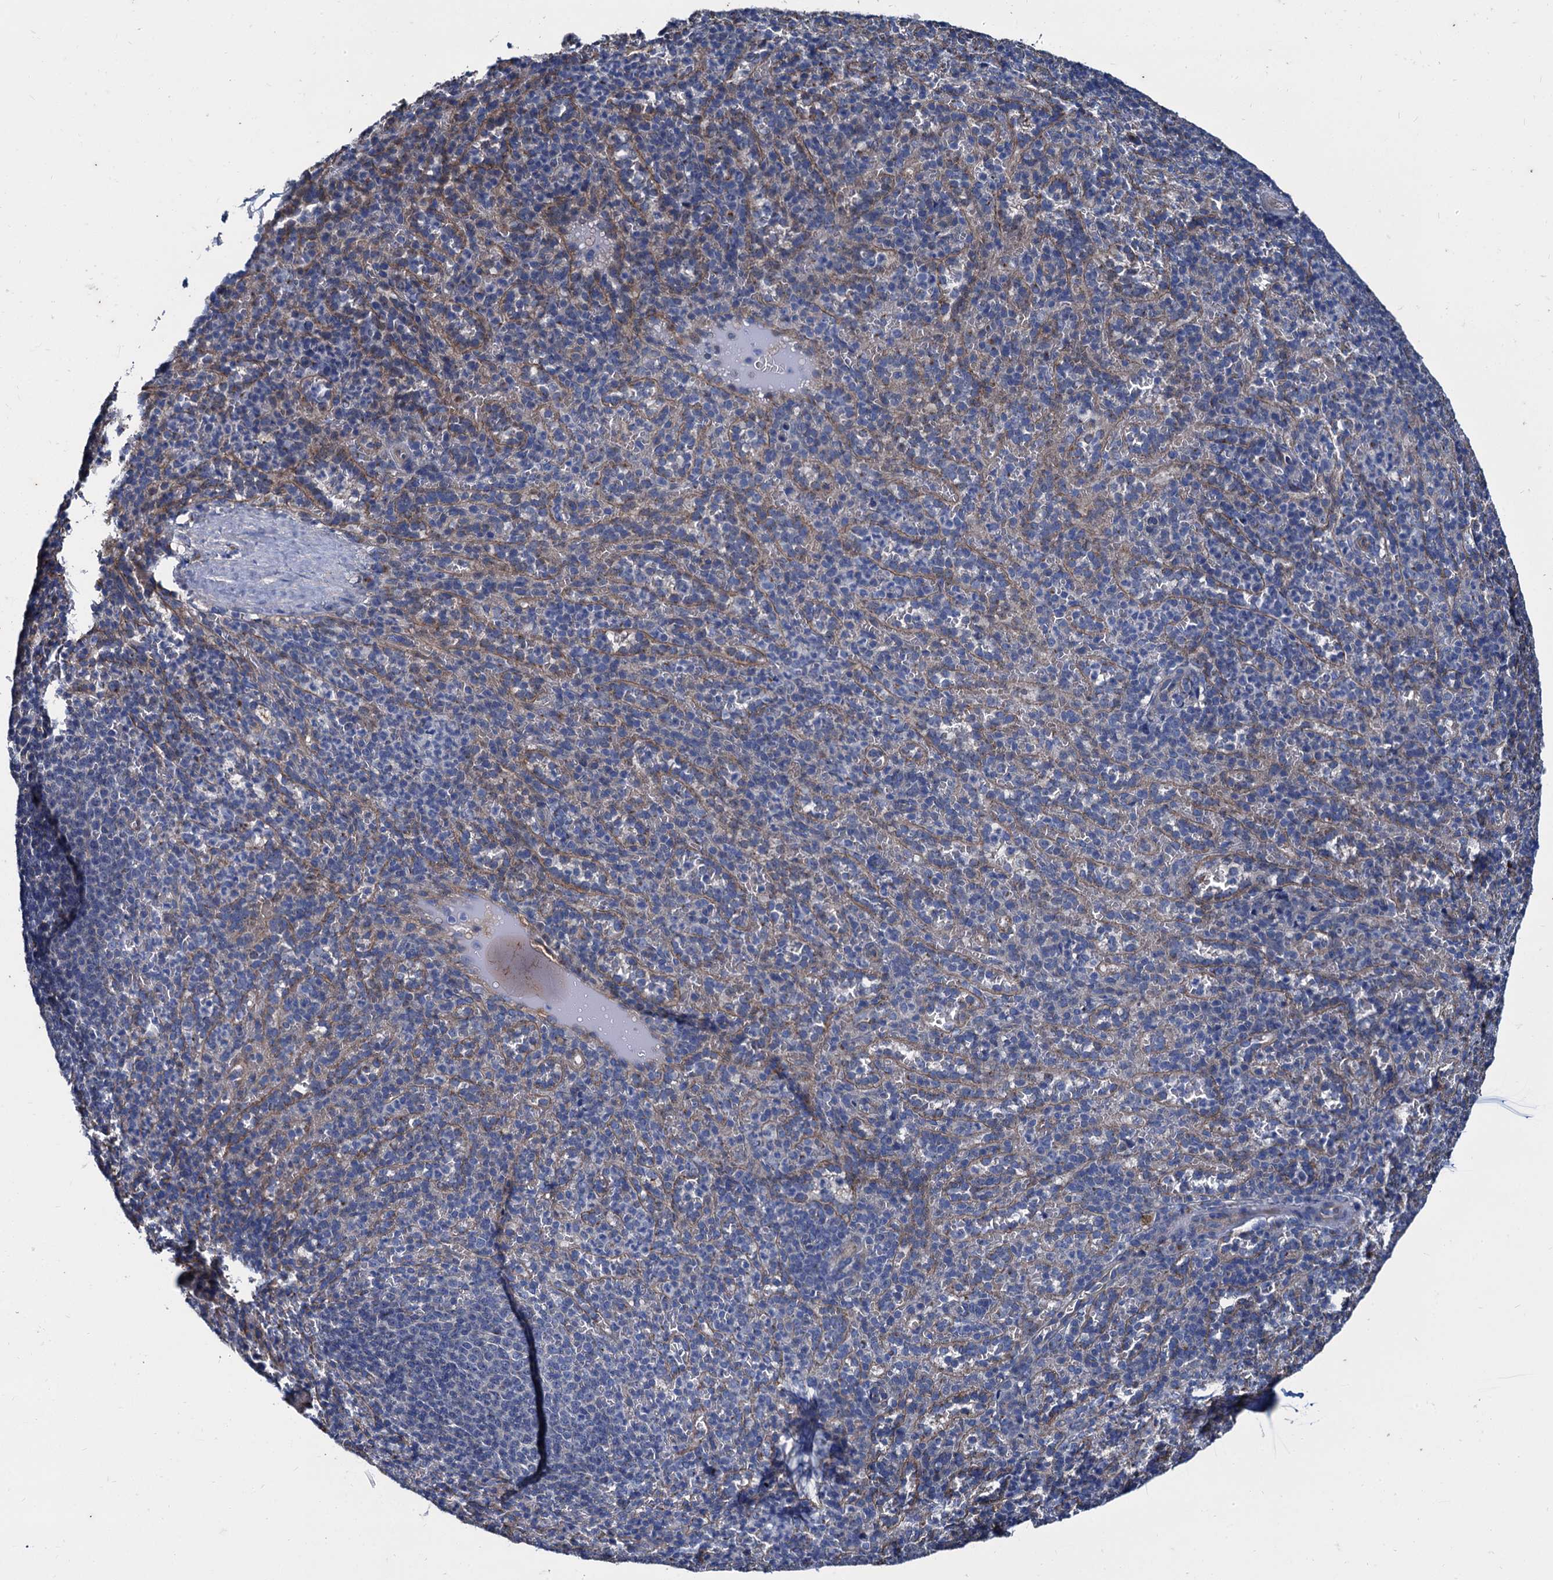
{"staining": {"intensity": "negative", "quantity": "none", "location": "none"}, "tissue": "spleen", "cell_type": "Cells in red pulp", "image_type": "normal", "snomed": [{"axis": "morphology", "description": "Normal tissue, NOS"}, {"axis": "topography", "description": "Spleen"}], "caption": "The histopathology image displays no staining of cells in red pulp in benign spleen.", "gene": "NGRN", "patient": {"sex": "female", "age": 21}}